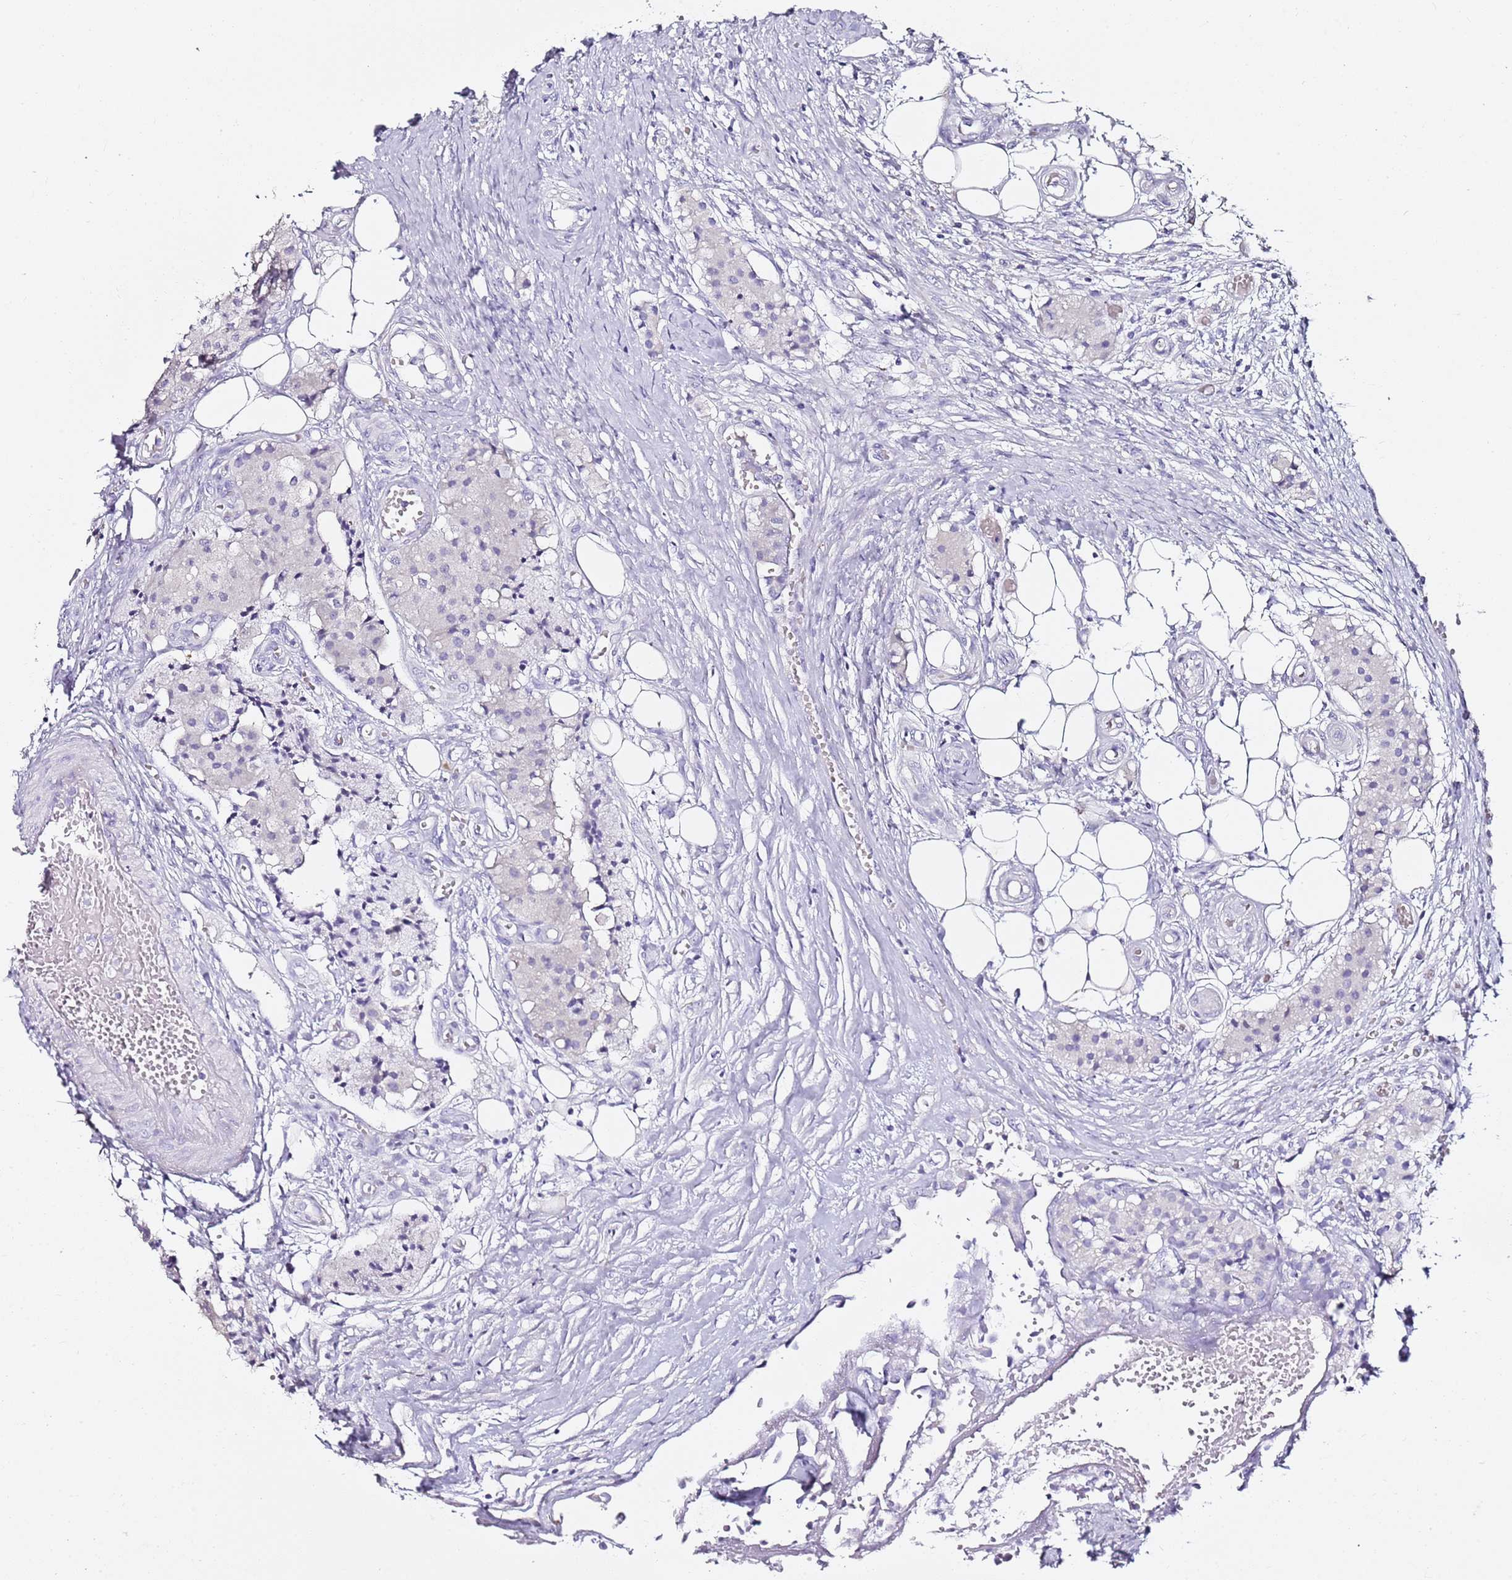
{"staining": {"intensity": "negative", "quantity": "none", "location": "none"}, "tissue": "carcinoid", "cell_type": "Tumor cells", "image_type": "cancer", "snomed": [{"axis": "morphology", "description": "Carcinoid, malignant, NOS"}, {"axis": "topography", "description": "Colon"}], "caption": "Histopathology image shows no protein expression in tumor cells of malignant carcinoid tissue.", "gene": "MYBPC3", "patient": {"sex": "female", "age": 52}}